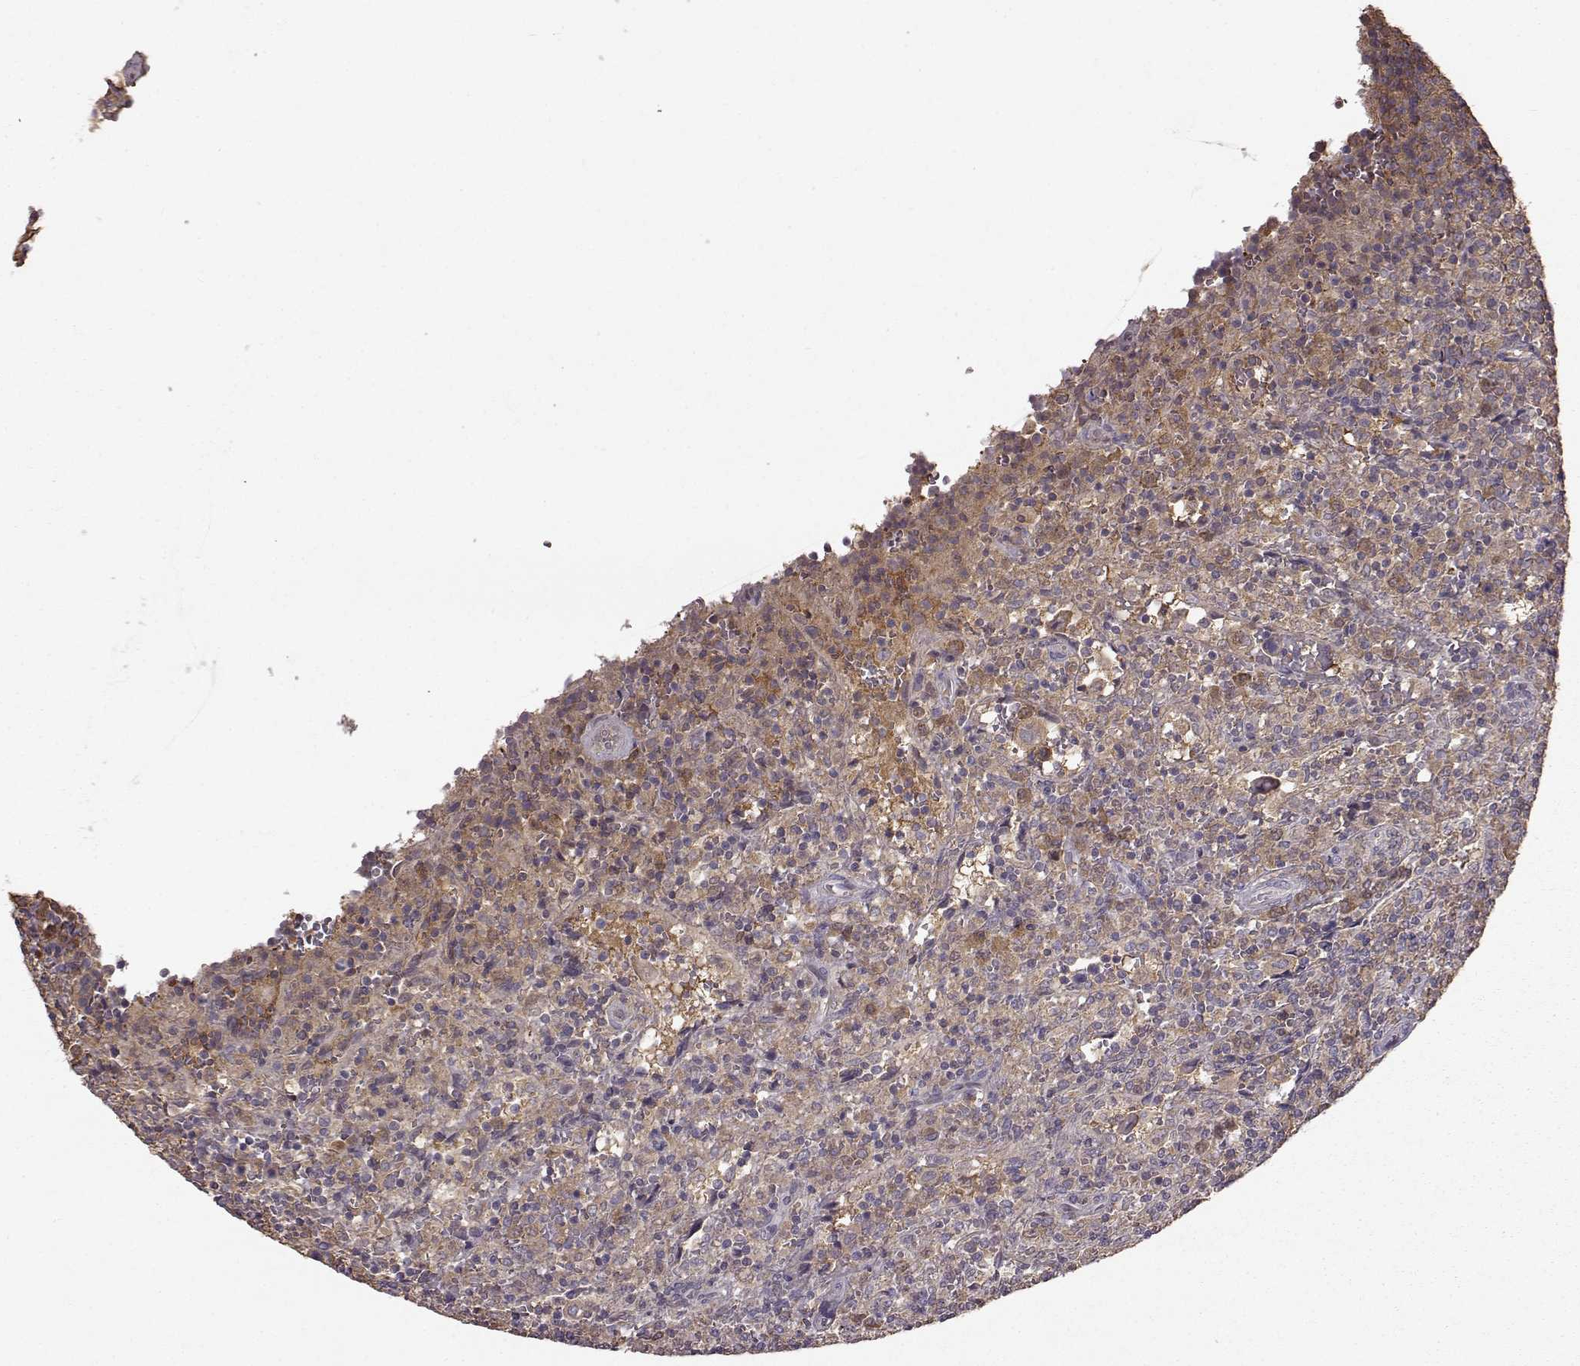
{"staining": {"intensity": "weak", "quantity": ">75%", "location": "cytoplasmic/membranous"}, "tissue": "lymphoma", "cell_type": "Tumor cells", "image_type": "cancer", "snomed": [{"axis": "morphology", "description": "Malignant lymphoma, non-Hodgkin's type, Low grade"}, {"axis": "topography", "description": "Spleen"}], "caption": "Immunohistochemistry staining of lymphoma, which exhibits low levels of weak cytoplasmic/membranous staining in about >75% of tumor cells indicating weak cytoplasmic/membranous protein expression. The staining was performed using DAB (3,3'-diaminobenzidine) (brown) for protein detection and nuclei were counterstained in hematoxylin (blue).", "gene": "NME1-NME2", "patient": {"sex": "male", "age": 62}}